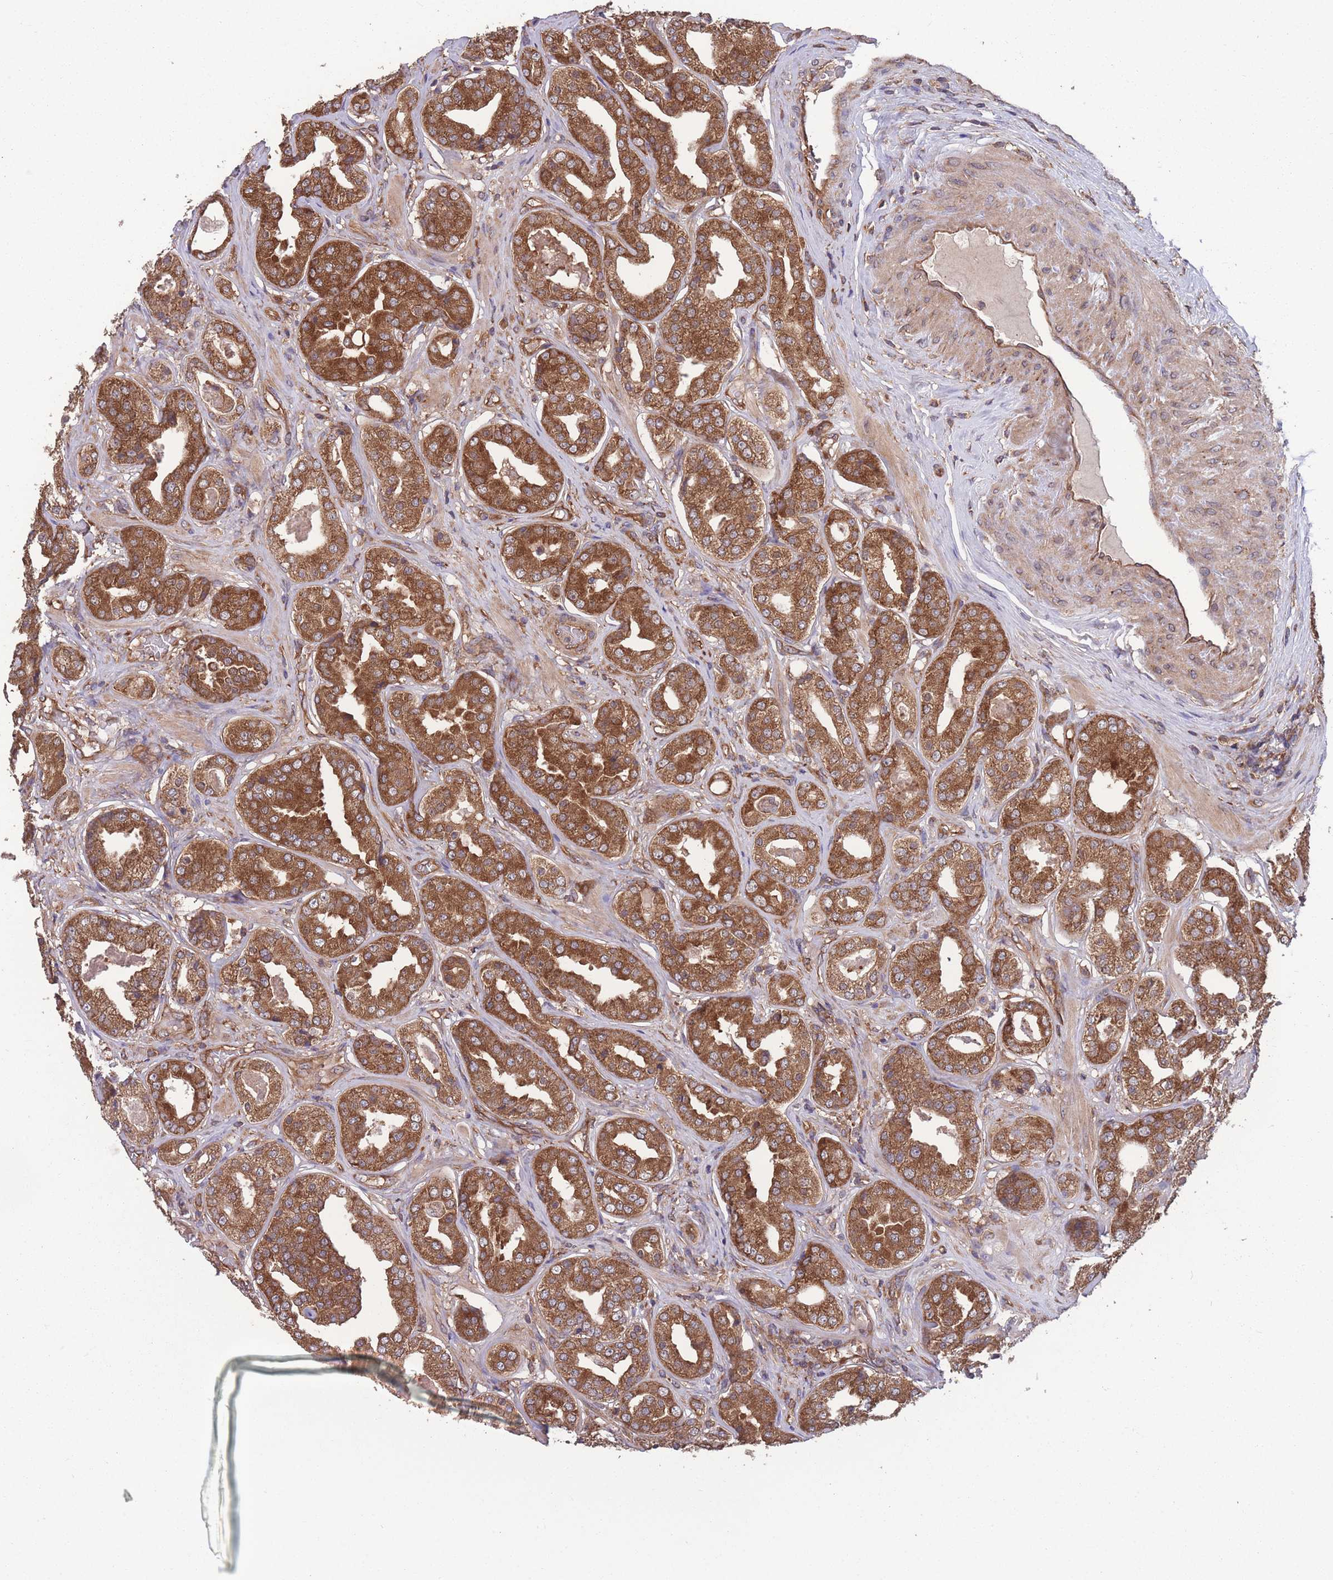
{"staining": {"intensity": "moderate", "quantity": ">75%", "location": "cytoplasmic/membranous"}, "tissue": "prostate cancer", "cell_type": "Tumor cells", "image_type": "cancer", "snomed": [{"axis": "morphology", "description": "Adenocarcinoma, High grade"}, {"axis": "topography", "description": "Prostate"}], "caption": "Tumor cells demonstrate medium levels of moderate cytoplasmic/membranous positivity in approximately >75% of cells in prostate cancer.", "gene": "ZPR1", "patient": {"sex": "male", "age": 63}}